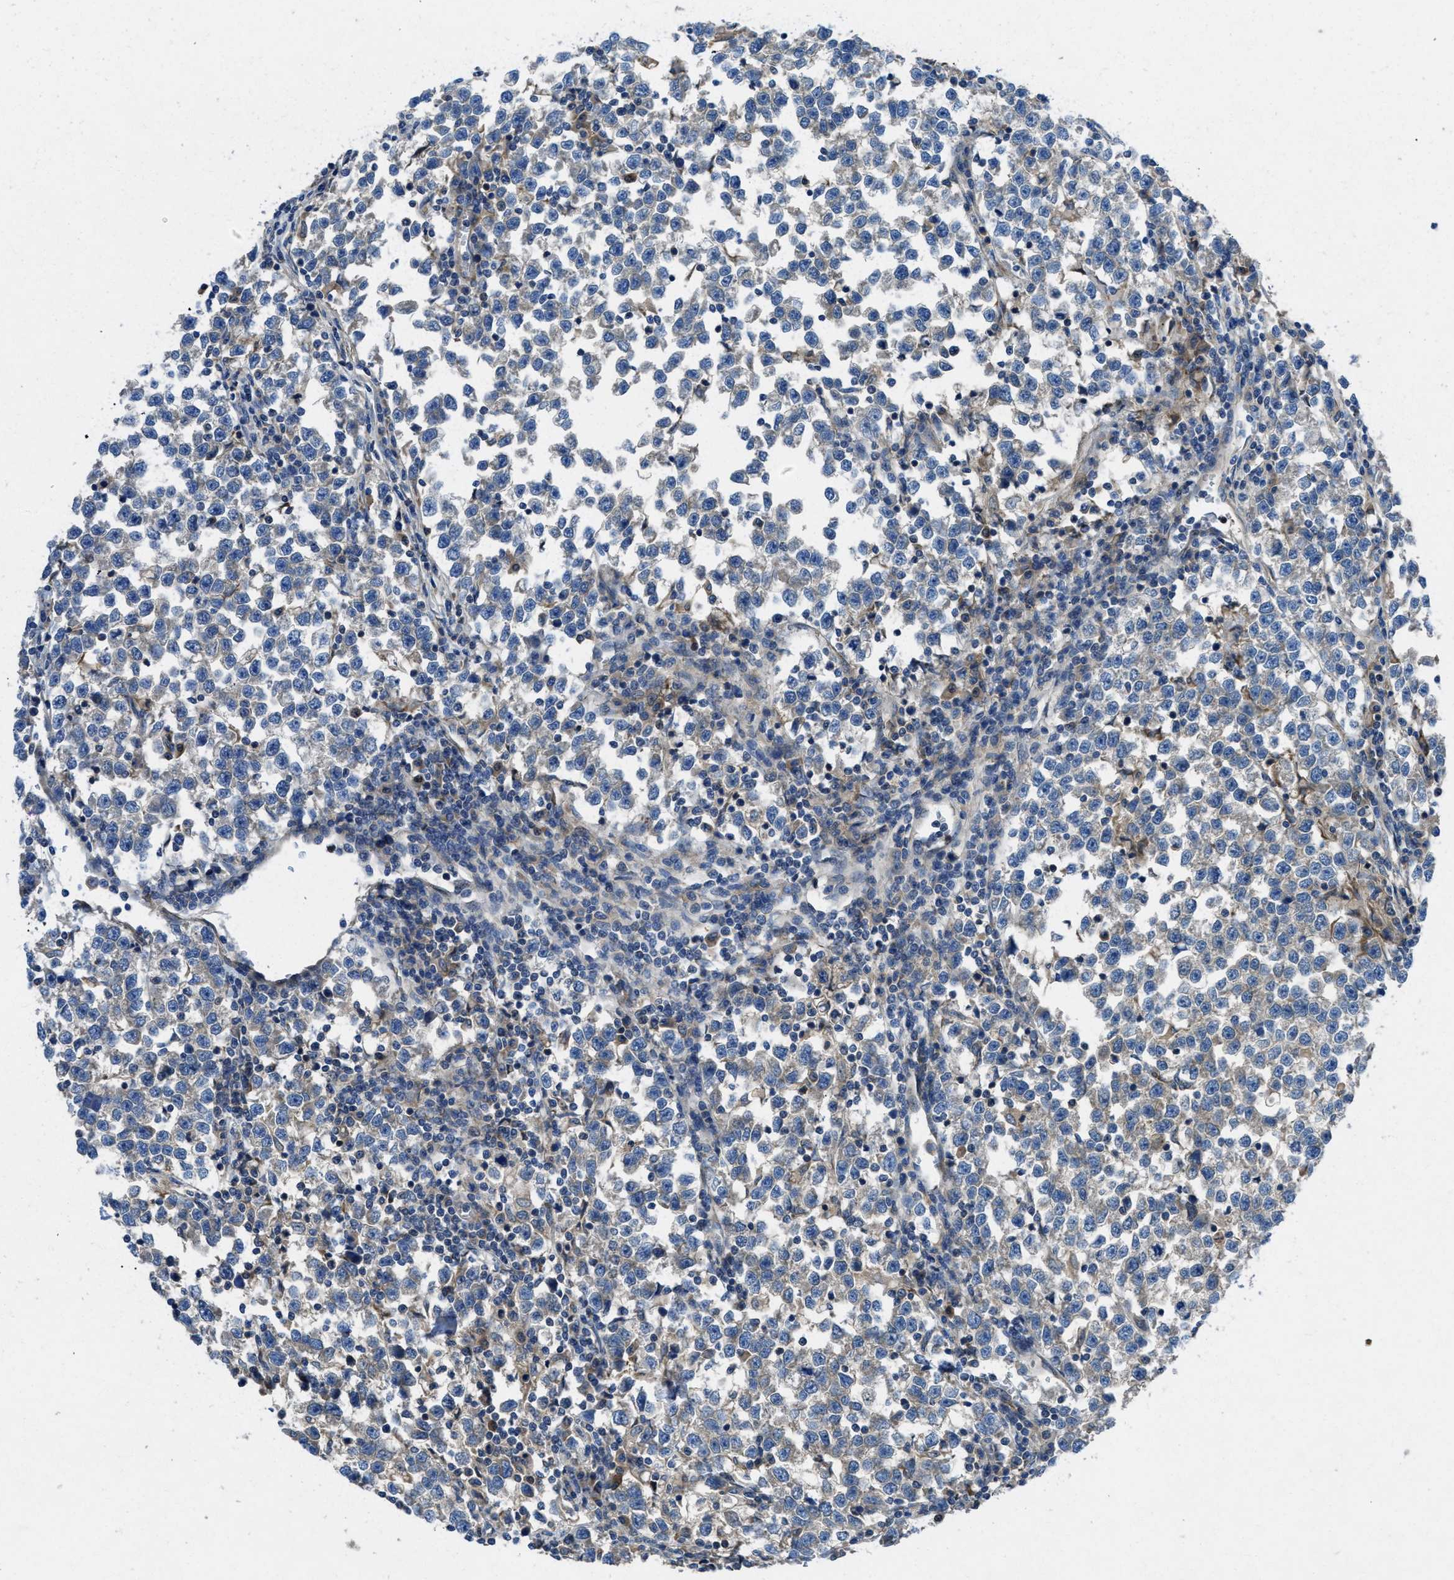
{"staining": {"intensity": "weak", "quantity": "<25%", "location": "cytoplasmic/membranous"}, "tissue": "testis cancer", "cell_type": "Tumor cells", "image_type": "cancer", "snomed": [{"axis": "morphology", "description": "Normal tissue, NOS"}, {"axis": "morphology", "description": "Seminoma, NOS"}, {"axis": "topography", "description": "Testis"}], "caption": "This histopathology image is of seminoma (testis) stained with IHC to label a protein in brown with the nuclei are counter-stained blue. There is no staining in tumor cells.", "gene": "MAP3K20", "patient": {"sex": "male", "age": 43}}